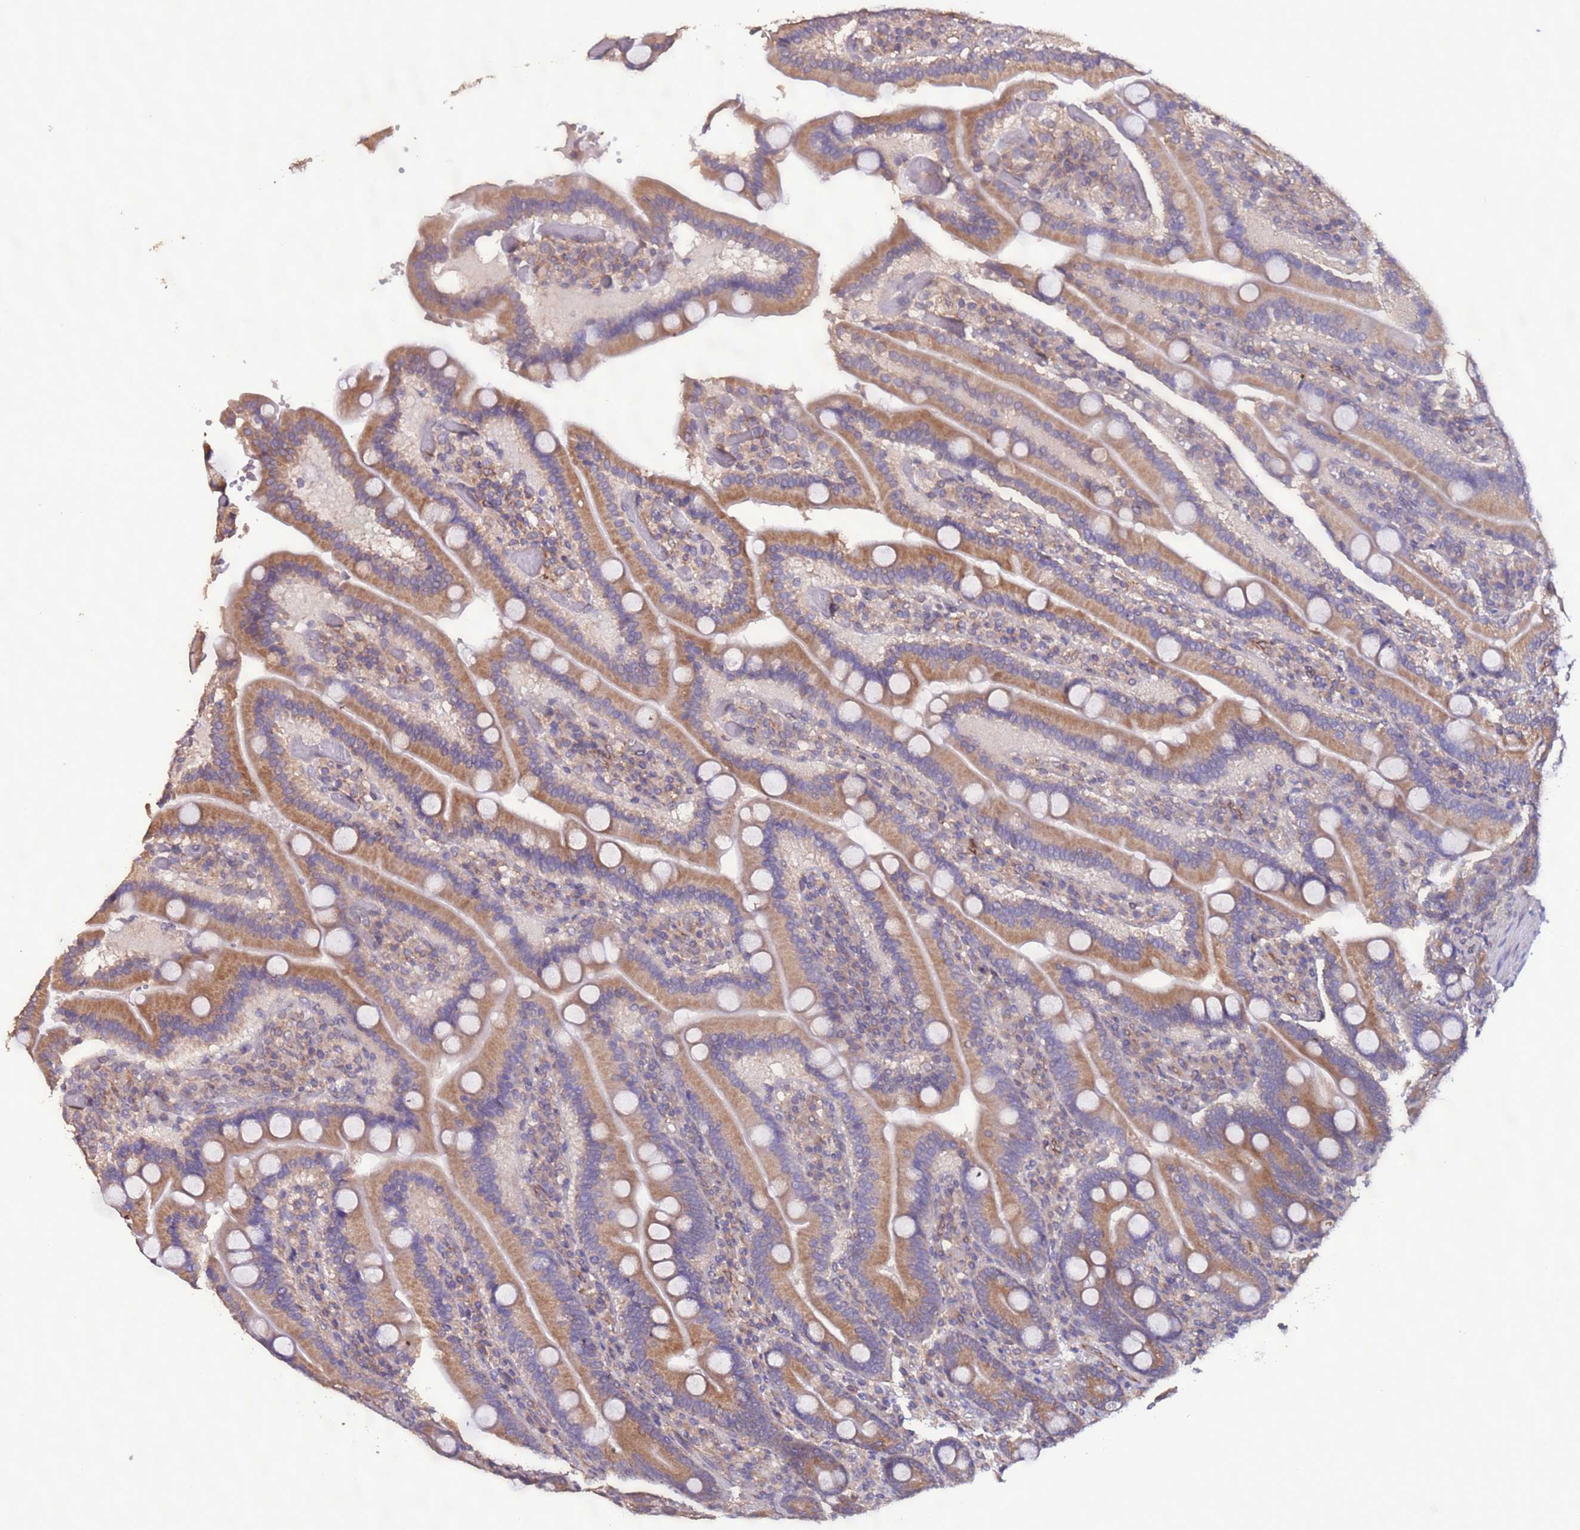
{"staining": {"intensity": "moderate", "quantity": ">75%", "location": "cytoplasmic/membranous"}, "tissue": "duodenum", "cell_type": "Glandular cells", "image_type": "normal", "snomed": [{"axis": "morphology", "description": "Normal tissue, NOS"}, {"axis": "topography", "description": "Duodenum"}], "caption": "Moderate cytoplasmic/membranous staining is seen in about >75% of glandular cells in normal duodenum.", "gene": "SLC41A3", "patient": {"sex": "female", "age": 62}}